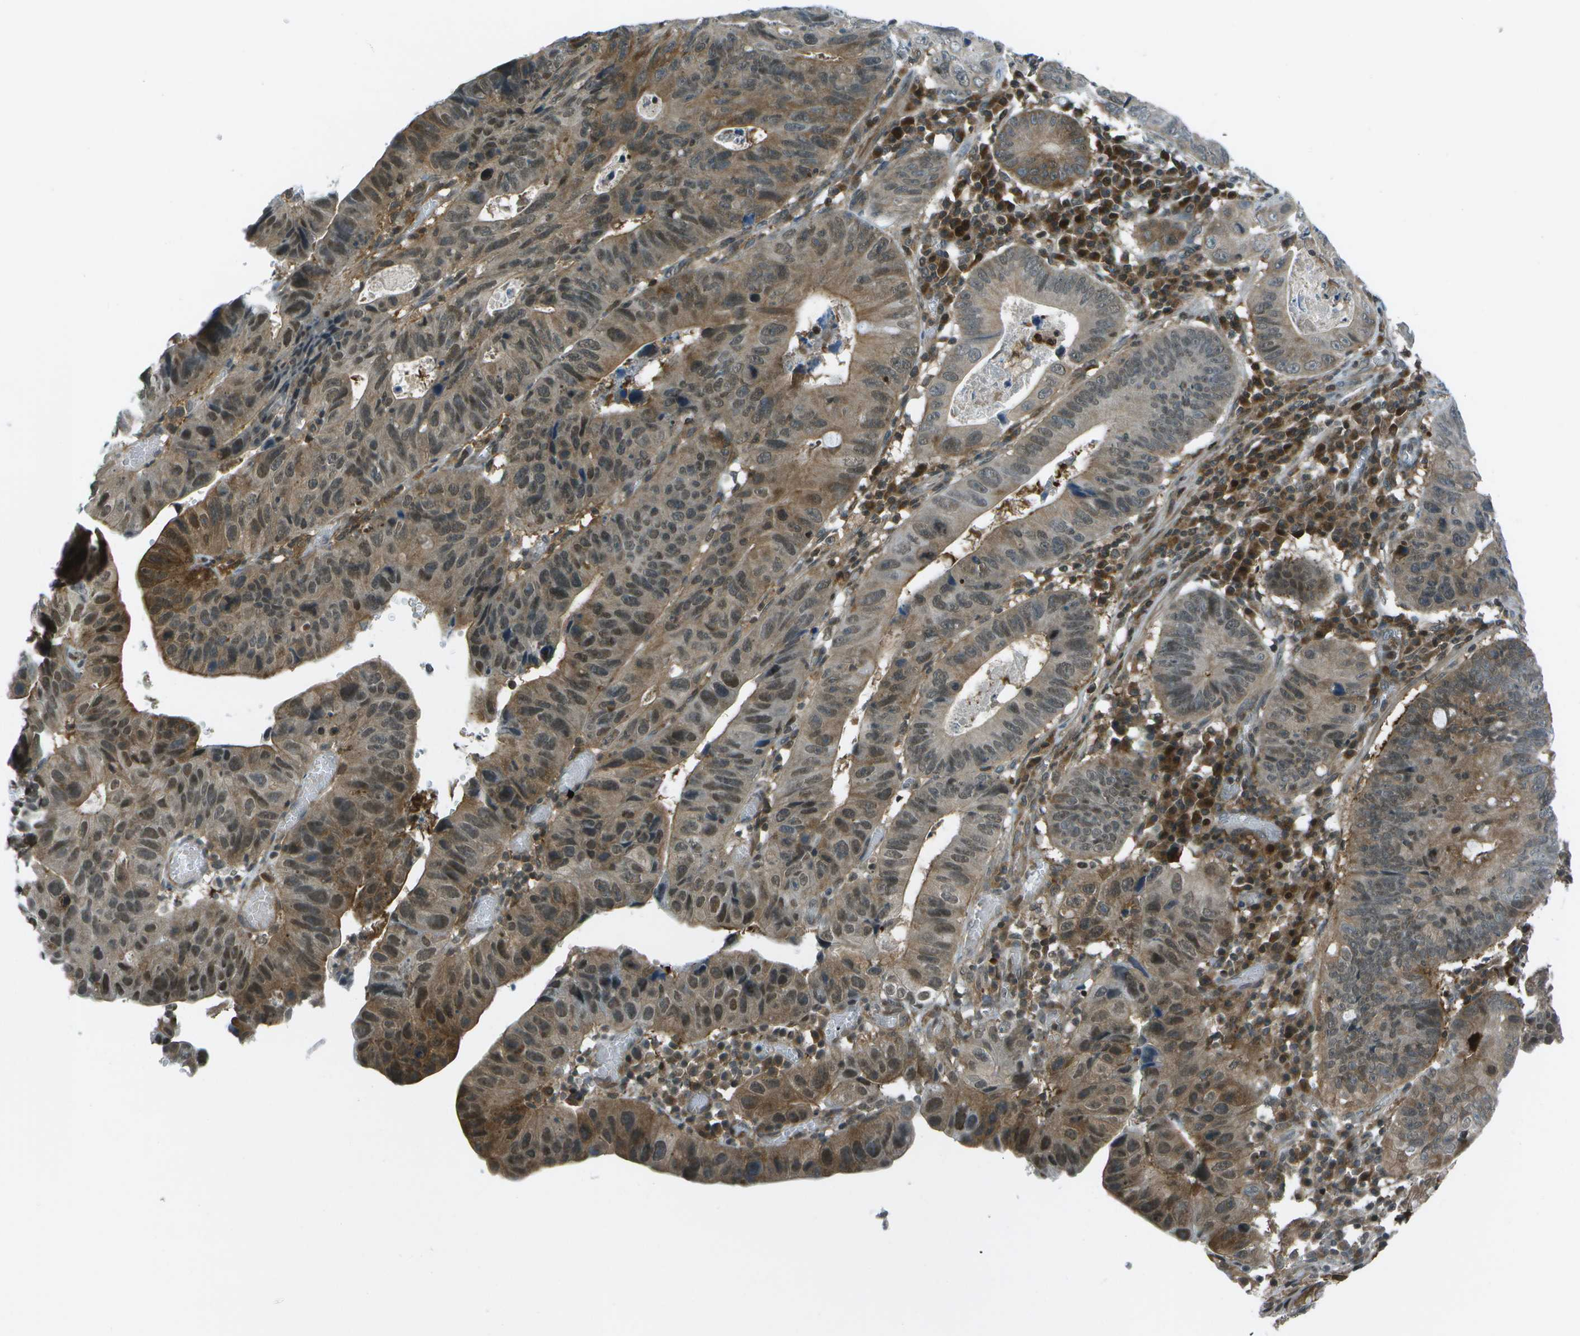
{"staining": {"intensity": "moderate", "quantity": ">75%", "location": "cytoplasmic/membranous,nuclear"}, "tissue": "stomach cancer", "cell_type": "Tumor cells", "image_type": "cancer", "snomed": [{"axis": "morphology", "description": "Adenocarcinoma, NOS"}, {"axis": "topography", "description": "Stomach"}], "caption": "Brown immunohistochemical staining in stomach cancer (adenocarcinoma) shows moderate cytoplasmic/membranous and nuclear expression in approximately >75% of tumor cells. The staining was performed using DAB (3,3'-diaminobenzidine) to visualize the protein expression in brown, while the nuclei were stained in blue with hematoxylin (Magnification: 20x).", "gene": "TMEM19", "patient": {"sex": "male", "age": 59}}